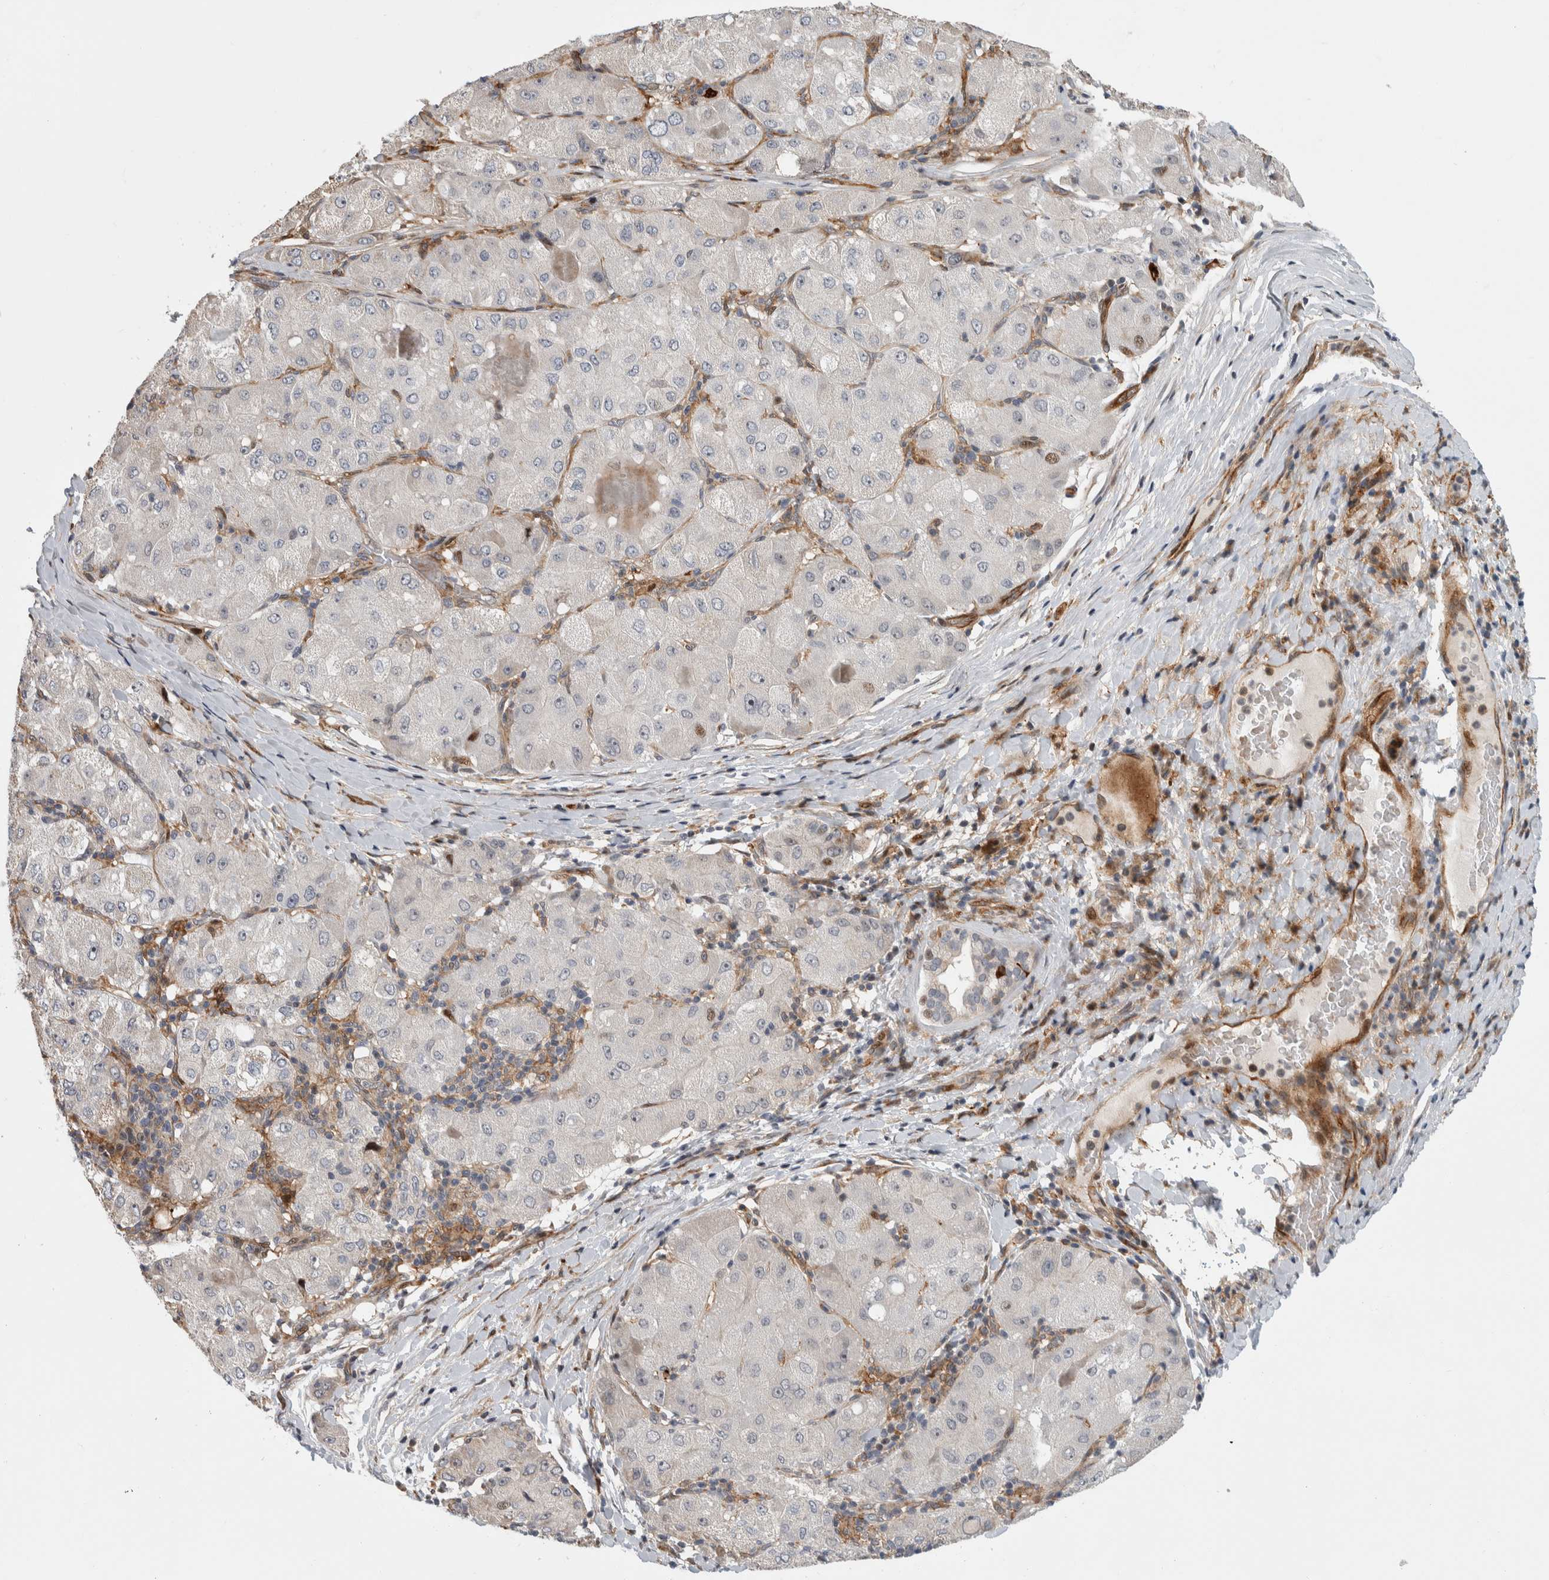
{"staining": {"intensity": "negative", "quantity": "none", "location": "none"}, "tissue": "liver cancer", "cell_type": "Tumor cells", "image_type": "cancer", "snomed": [{"axis": "morphology", "description": "Carcinoma, Hepatocellular, NOS"}, {"axis": "topography", "description": "Liver"}], "caption": "The immunohistochemistry photomicrograph has no significant staining in tumor cells of liver hepatocellular carcinoma tissue.", "gene": "MSL1", "patient": {"sex": "male", "age": 80}}